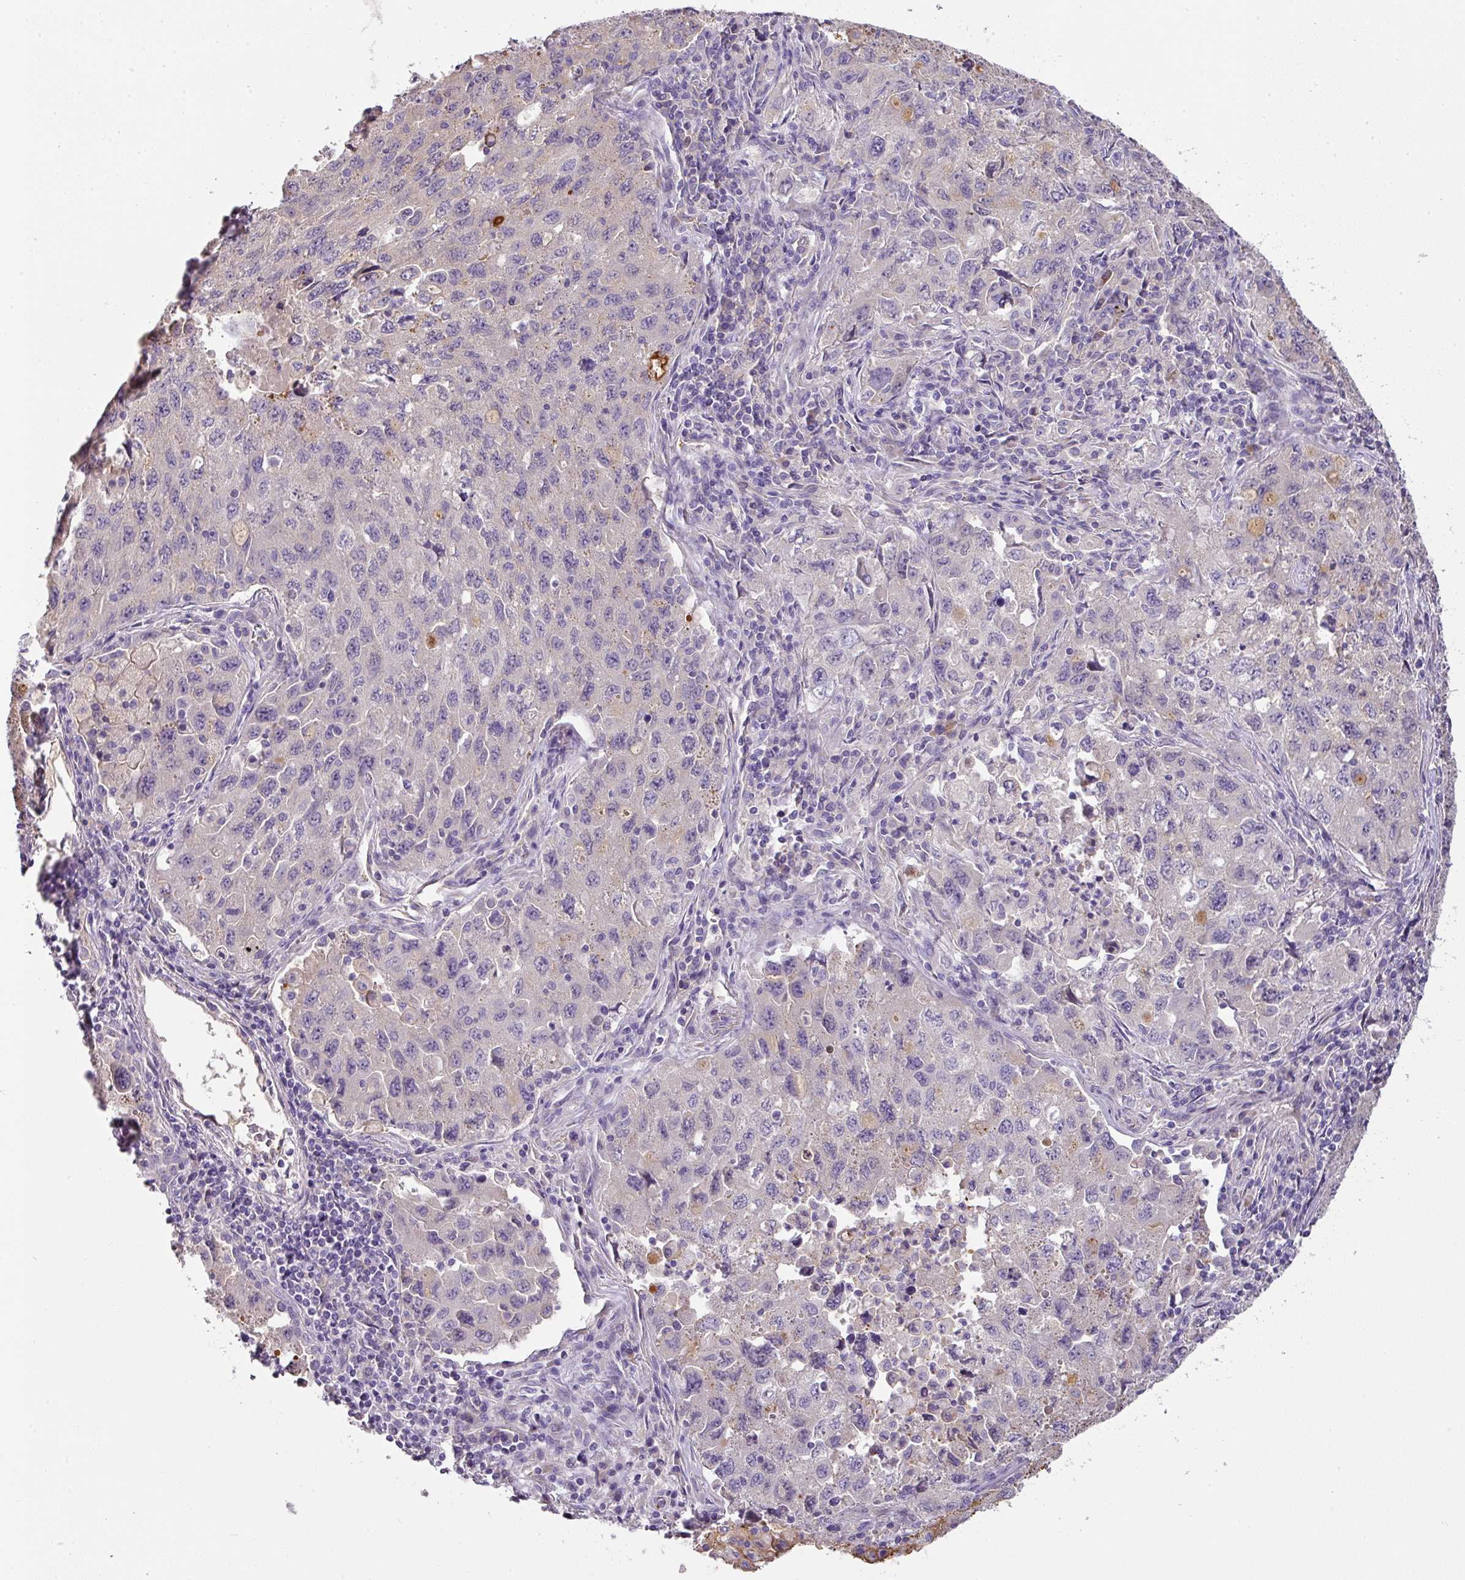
{"staining": {"intensity": "negative", "quantity": "none", "location": "none"}, "tissue": "lung cancer", "cell_type": "Tumor cells", "image_type": "cancer", "snomed": [{"axis": "morphology", "description": "Adenocarcinoma, NOS"}, {"axis": "topography", "description": "Lung"}], "caption": "Tumor cells show no significant protein expression in lung adenocarcinoma.", "gene": "CCZ1", "patient": {"sex": "female", "age": 57}}